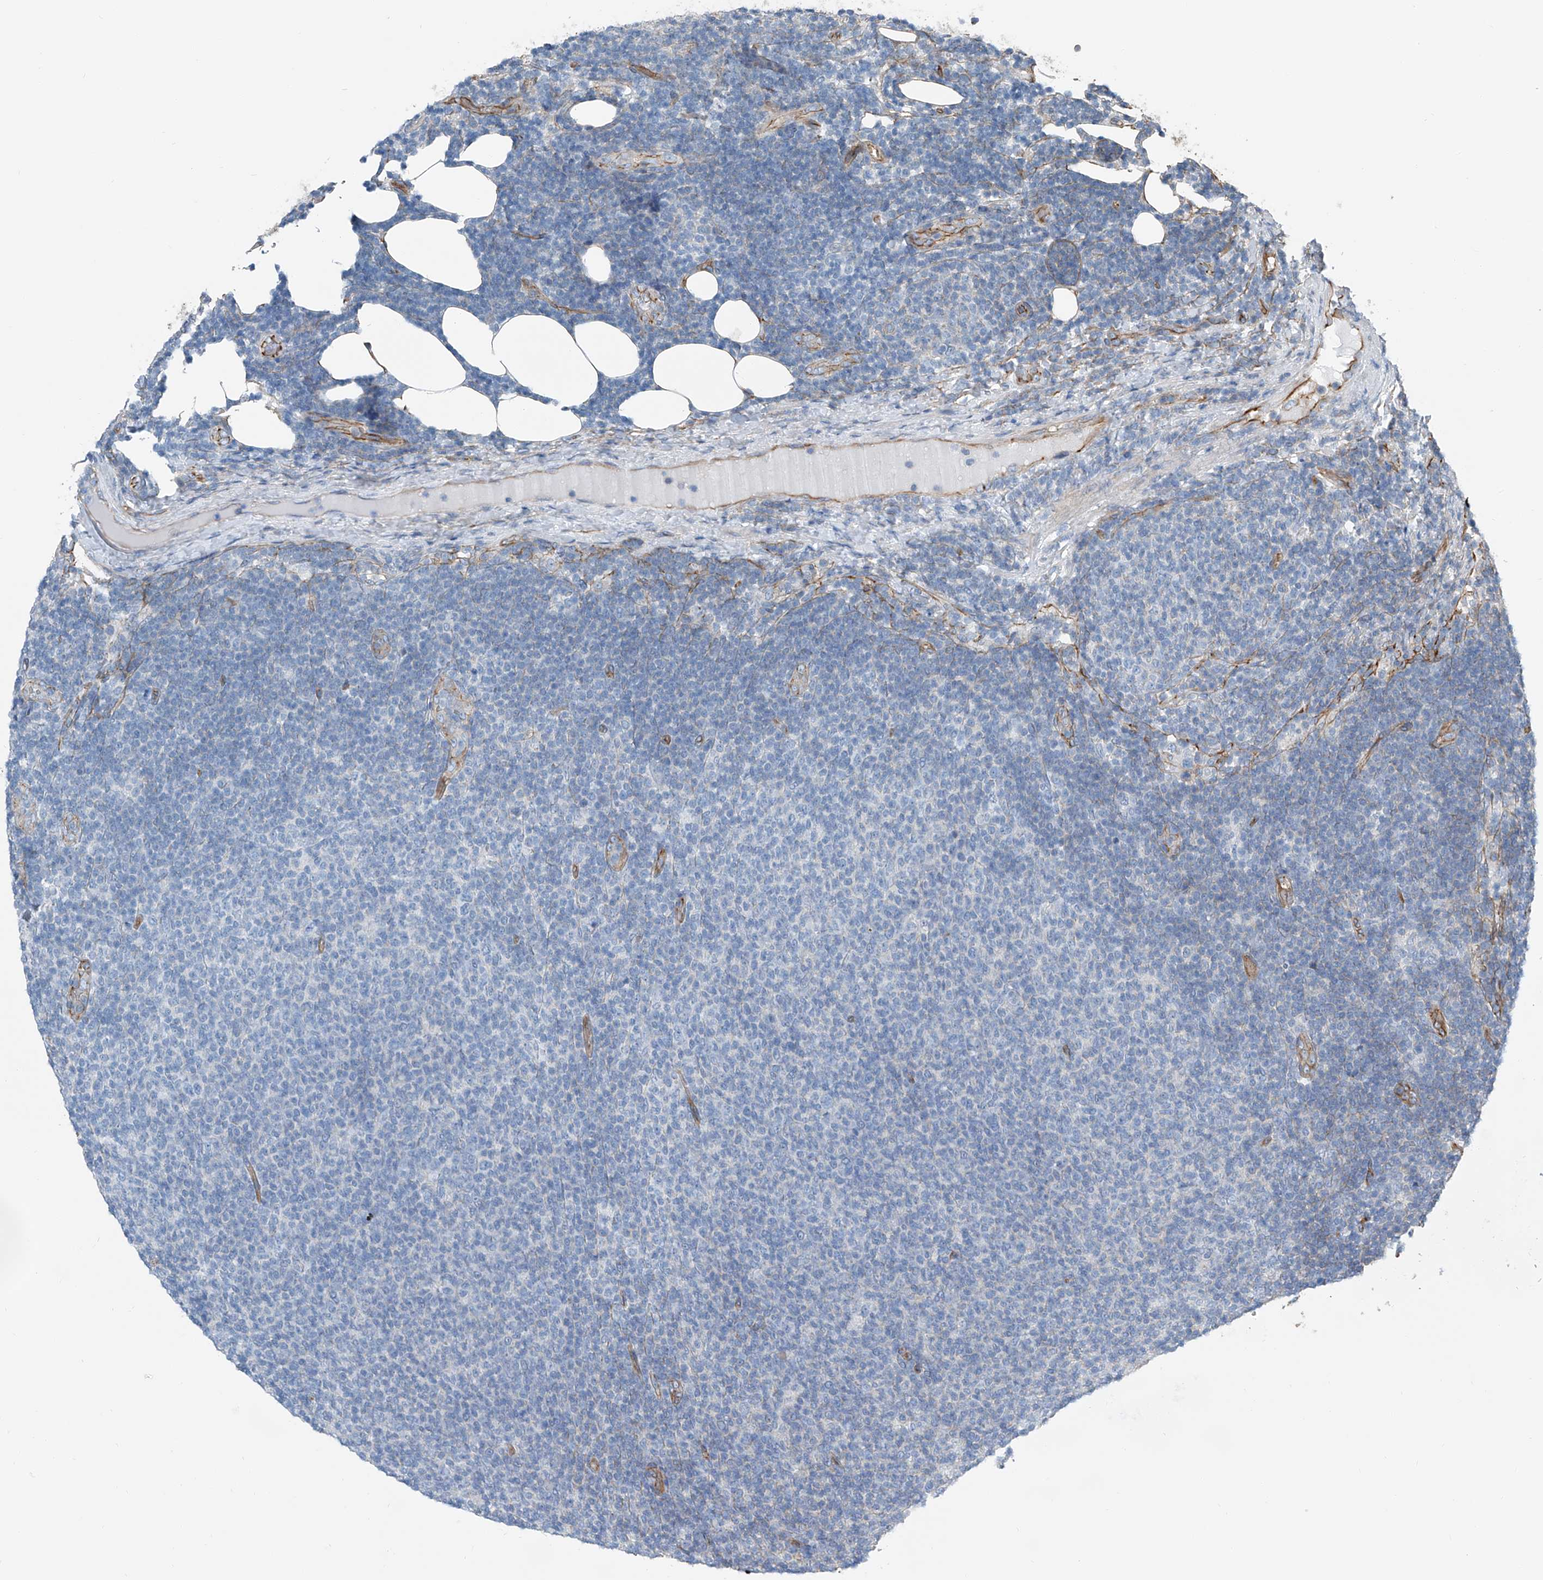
{"staining": {"intensity": "negative", "quantity": "none", "location": "none"}, "tissue": "lymphoma", "cell_type": "Tumor cells", "image_type": "cancer", "snomed": [{"axis": "morphology", "description": "Malignant lymphoma, non-Hodgkin's type, Low grade"}, {"axis": "topography", "description": "Lymph node"}], "caption": "A high-resolution image shows immunohistochemistry (IHC) staining of lymphoma, which exhibits no significant positivity in tumor cells.", "gene": "THEMIS2", "patient": {"sex": "male", "age": 66}}